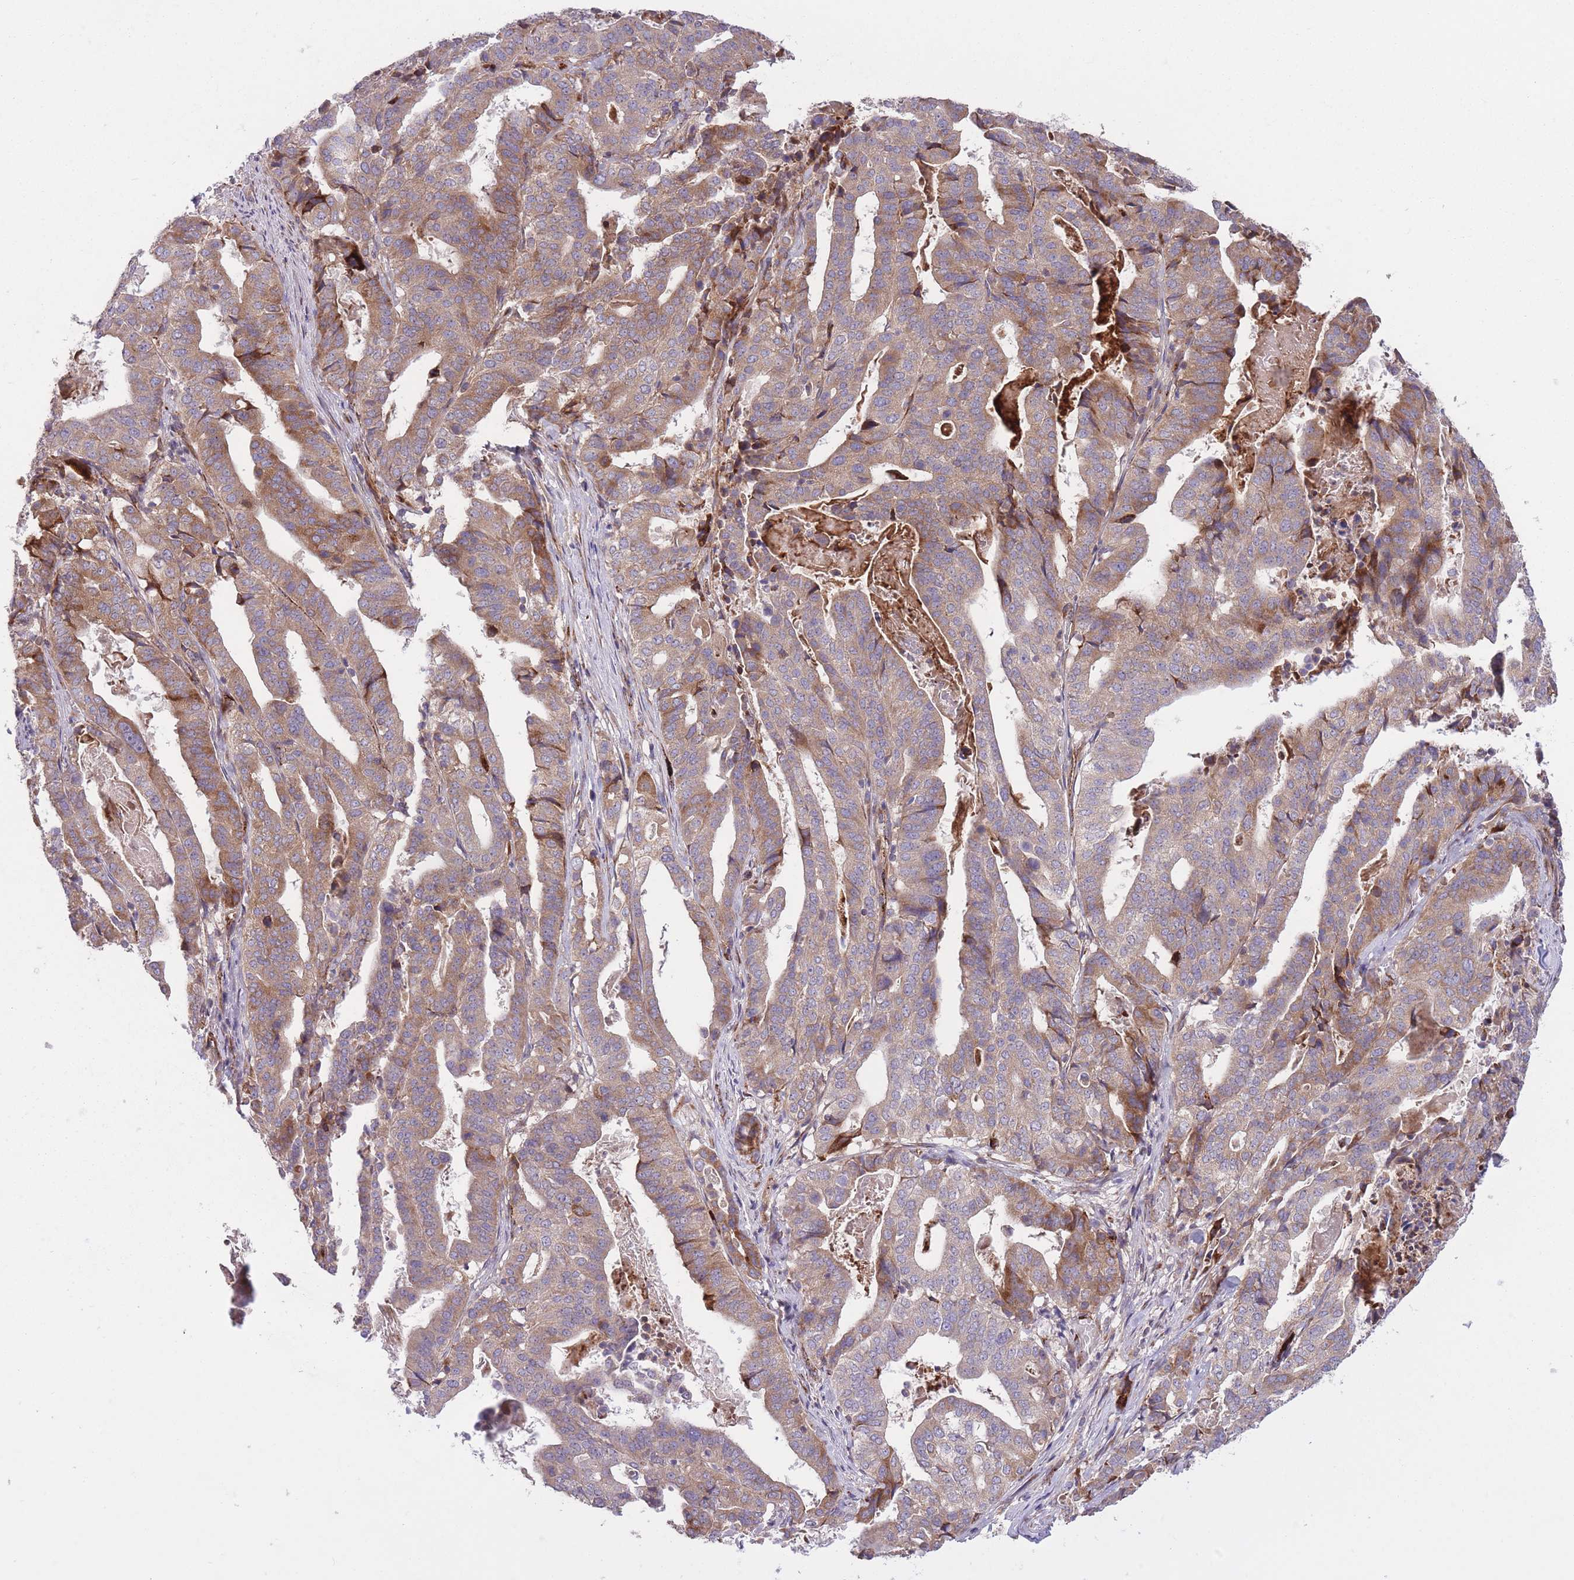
{"staining": {"intensity": "weak", "quantity": "25%-75%", "location": "cytoplasmic/membranous"}, "tissue": "stomach cancer", "cell_type": "Tumor cells", "image_type": "cancer", "snomed": [{"axis": "morphology", "description": "Adenocarcinoma, NOS"}, {"axis": "topography", "description": "Stomach"}], "caption": "Immunohistochemical staining of stomach cancer (adenocarcinoma) demonstrates weak cytoplasmic/membranous protein expression in approximately 25%-75% of tumor cells.", "gene": "CISH", "patient": {"sex": "male", "age": 48}}